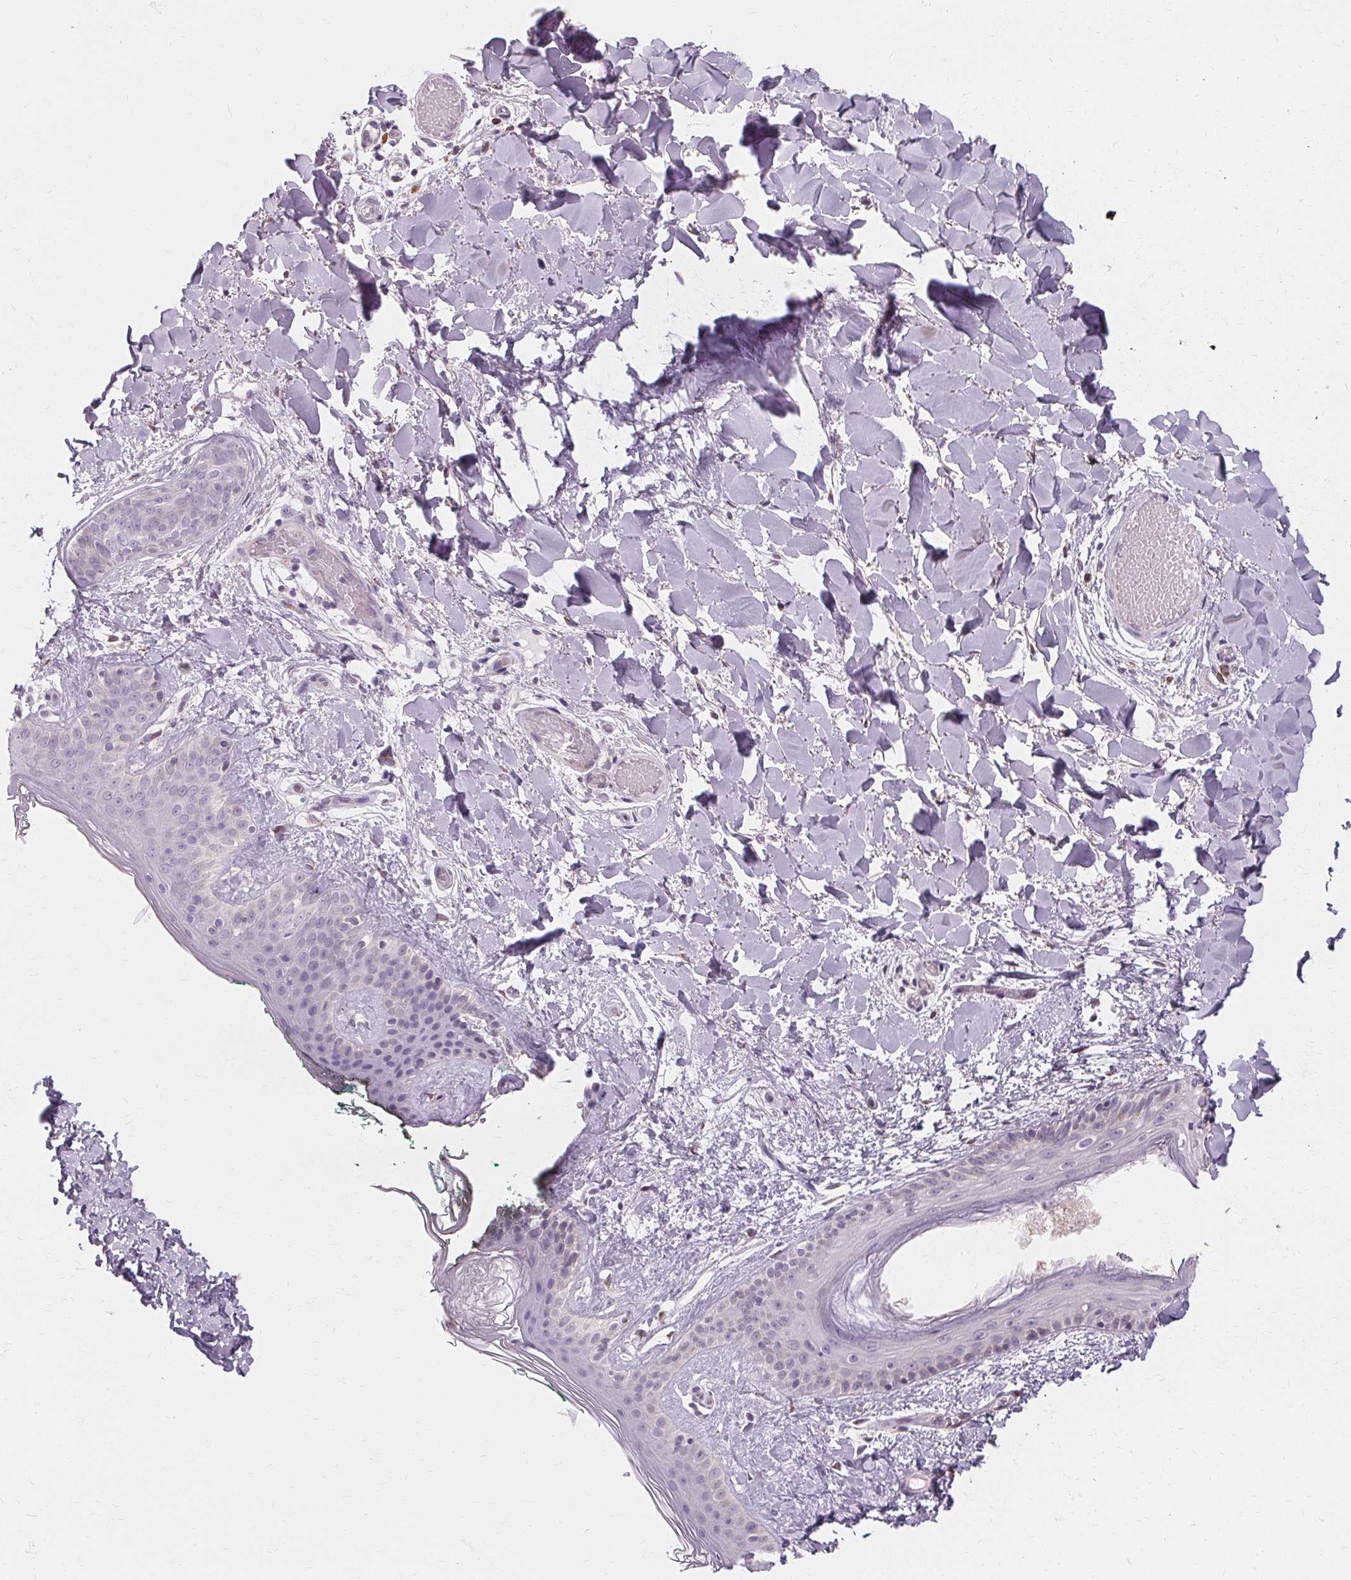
{"staining": {"intensity": "negative", "quantity": "none", "location": "none"}, "tissue": "skin", "cell_type": "Fibroblasts", "image_type": "normal", "snomed": [{"axis": "morphology", "description": "Normal tissue, NOS"}, {"axis": "topography", "description": "Skin"}], "caption": "Skin stained for a protein using IHC exhibits no staining fibroblasts.", "gene": "FCRL3", "patient": {"sex": "female", "age": 34}}